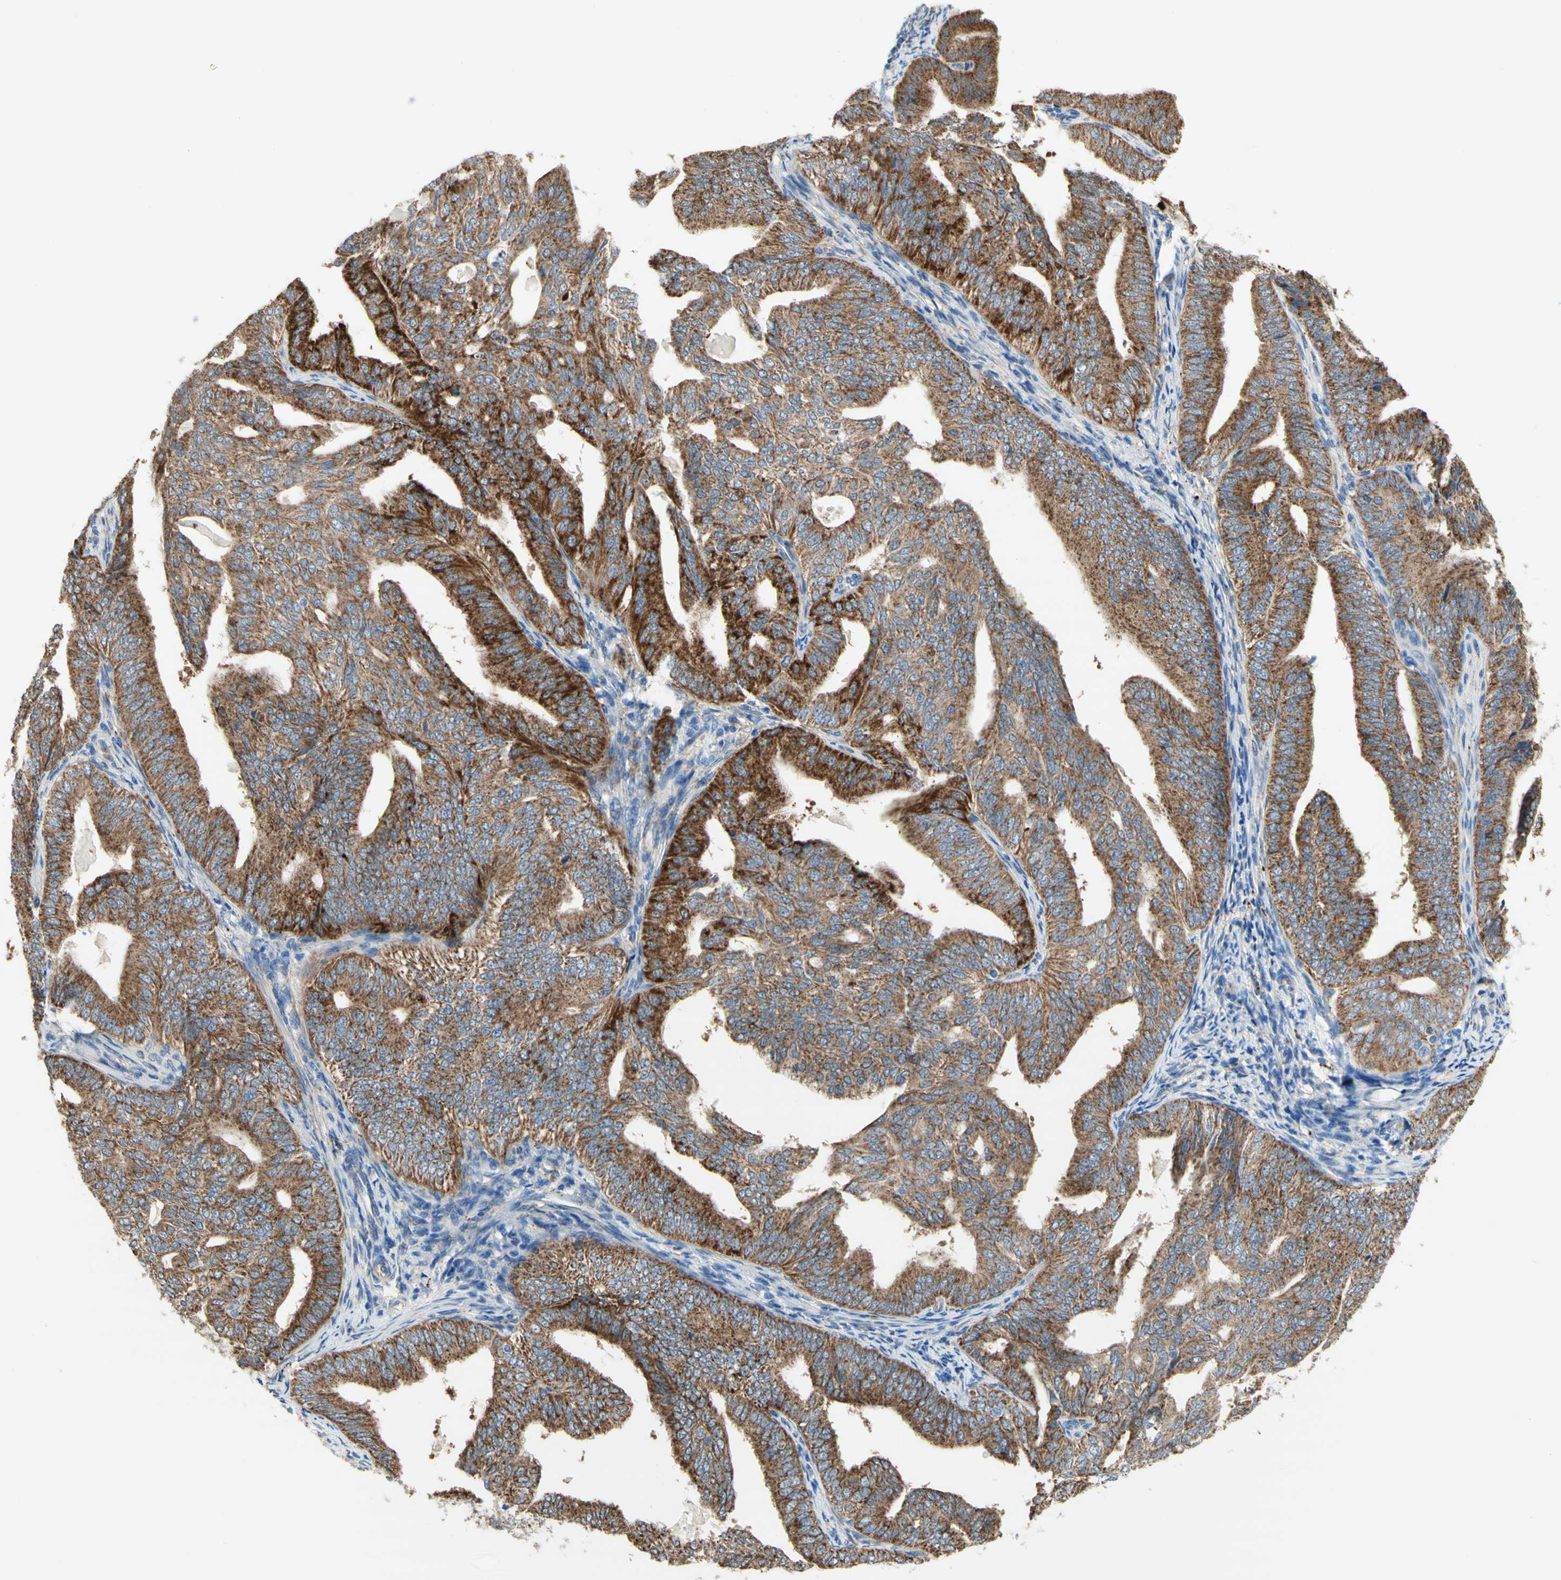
{"staining": {"intensity": "strong", "quantity": "<25%", "location": "cytoplasmic/membranous"}, "tissue": "endometrial cancer", "cell_type": "Tumor cells", "image_type": "cancer", "snomed": [{"axis": "morphology", "description": "Adenocarcinoma, NOS"}, {"axis": "topography", "description": "Endometrium"}], "caption": "Immunohistochemistry micrograph of neoplastic tissue: human endometrial adenocarcinoma stained using IHC exhibits medium levels of strong protein expression localized specifically in the cytoplasmic/membranous of tumor cells, appearing as a cytoplasmic/membranous brown color.", "gene": "URB2", "patient": {"sex": "female", "age": 58}}